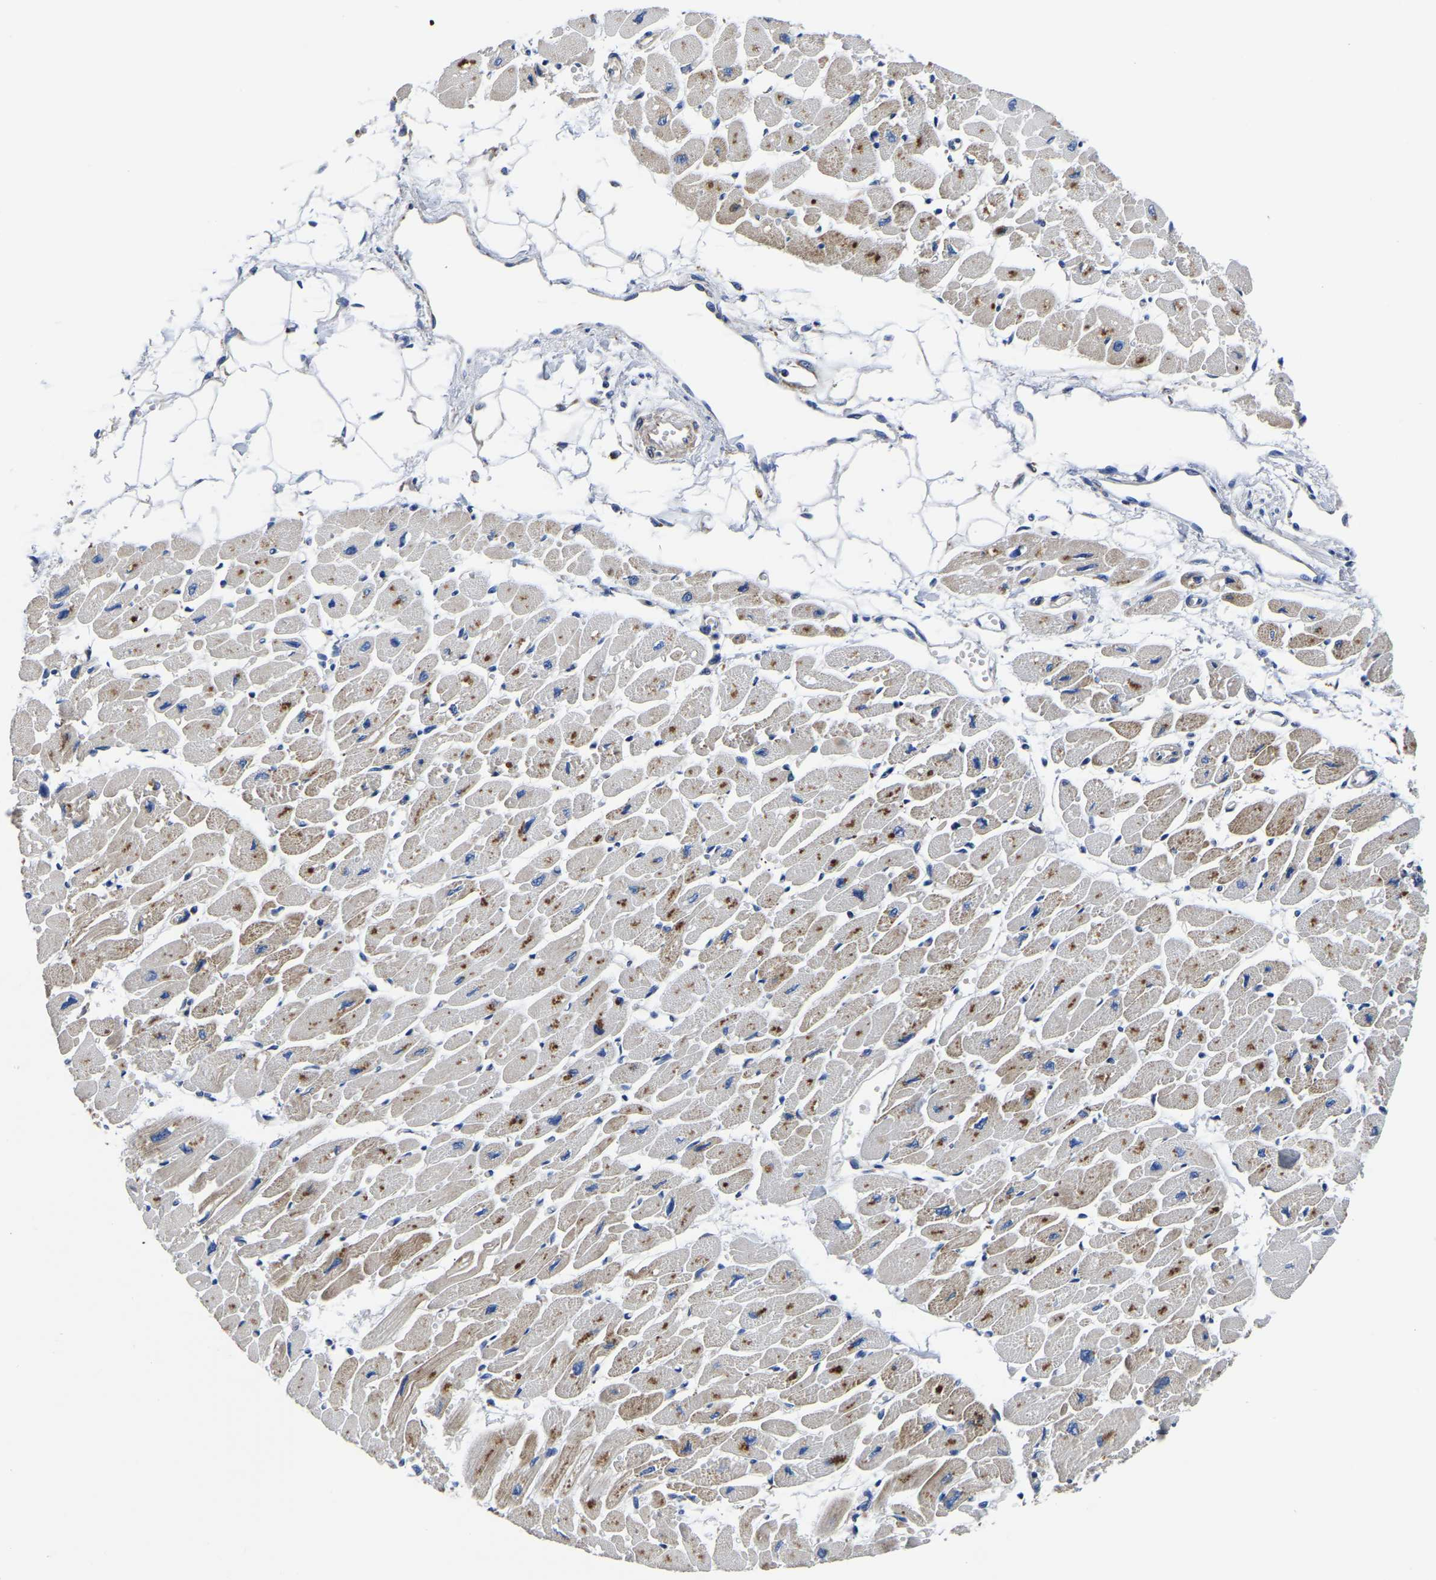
{"staining": {"intensity": "moderate", "quantity": "25%-75%", "location": "cytoplasmic/membranous"}, "tissue": "heart muscle", "cell_type": "Cardiomyocytes", "image_type": "normal", "snomed": [{"axis": "morphology", "description": "Normal tissue, NOS"}, {"axis": "topography", "description": "Heart"}], "caption": "Immunohistochemistry photomicrograph of normal human heart muscle stained for a protein (brown), which displays medium levels of moderate cytoplasmic/membranous staining in about 25%-75% of cardiomyocytes.", "gene": "PDLIM7", "patient": {"sex": "female", "age": 54}}